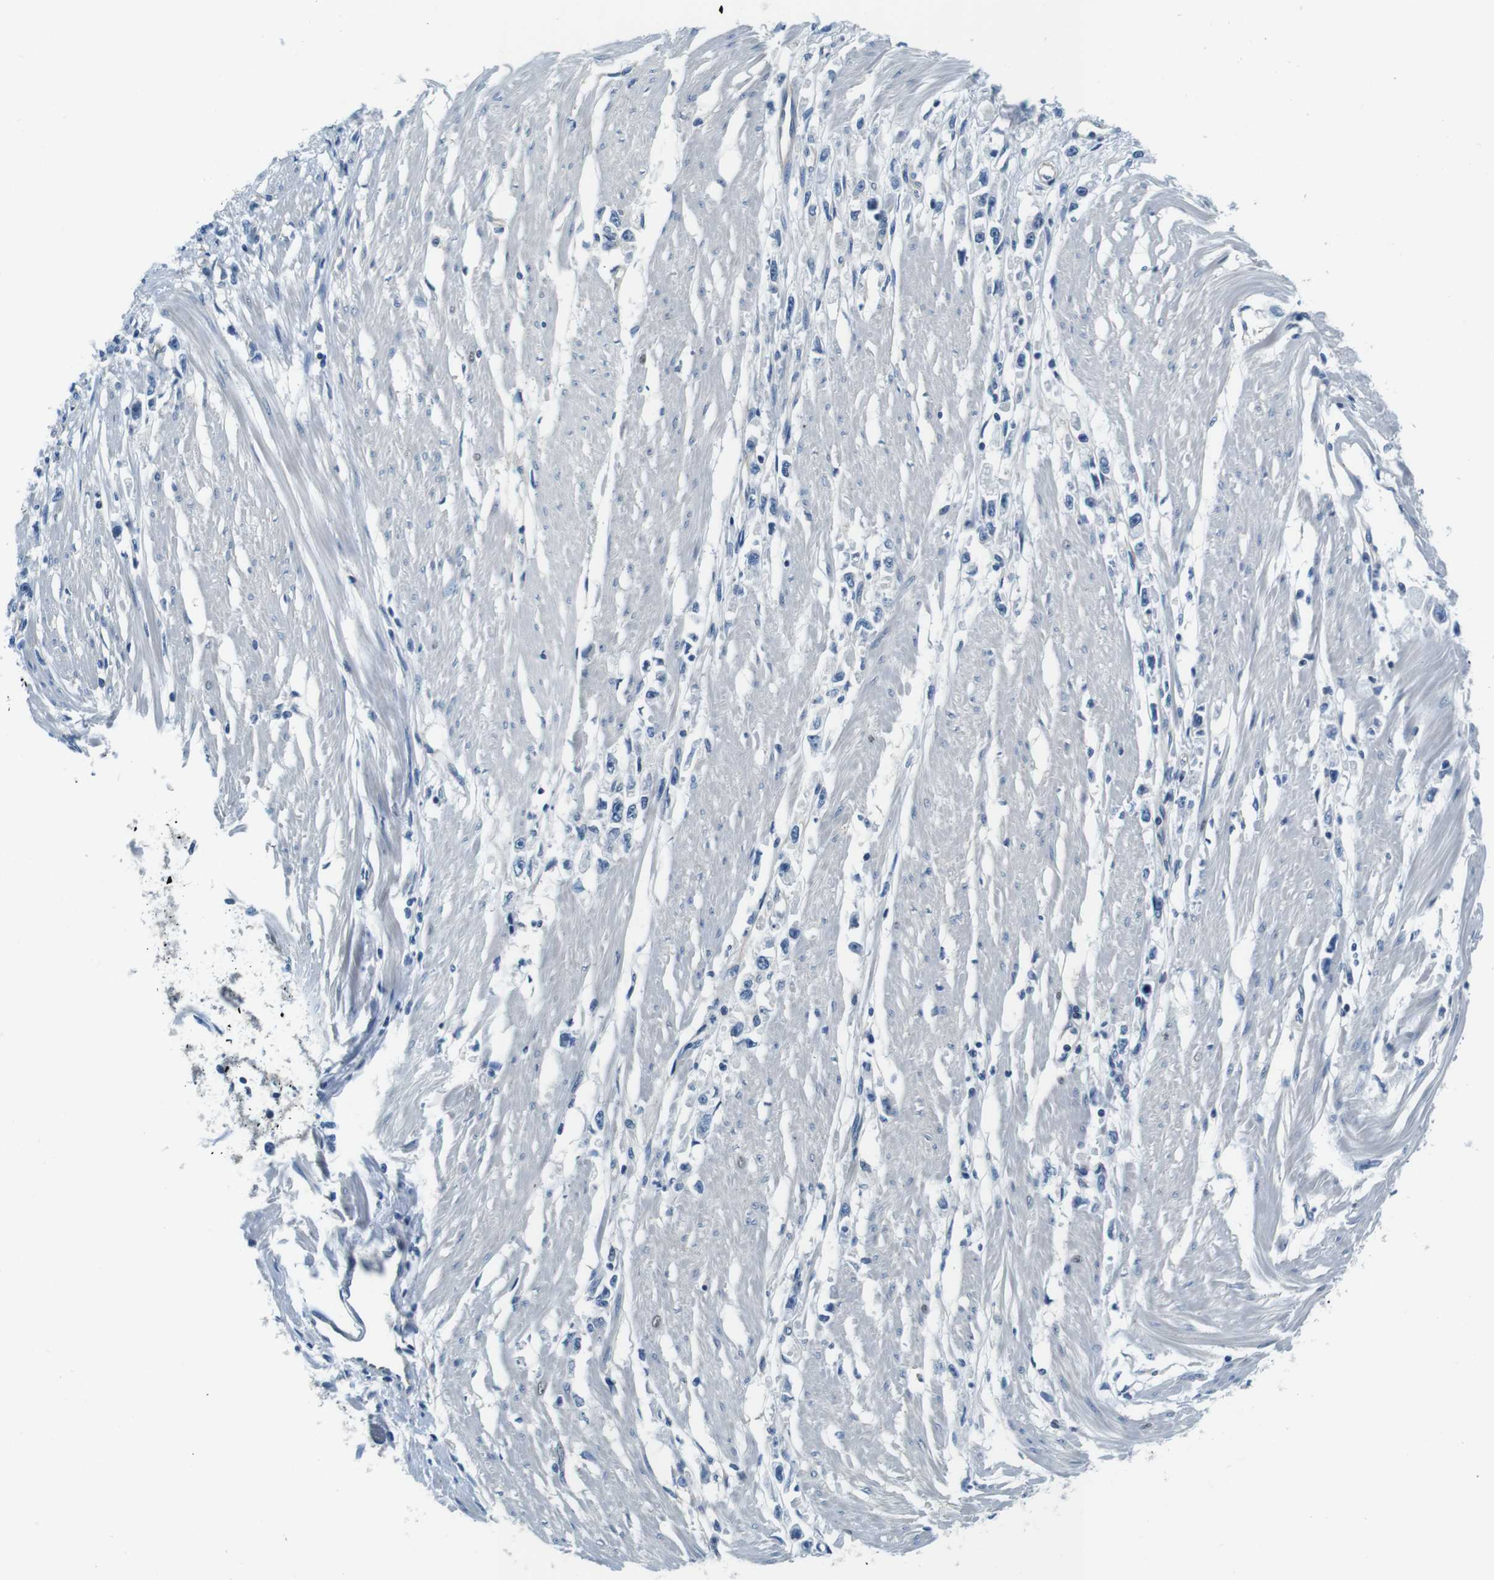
{"staining": {"intensity": "negative", "quantity": "none", "location": "none"}, "tissue": "stomach cancer", "cell_type": "Tumor cells", "image_type": "cancer", "snomed": [{"axis": "morphology", "description": "Adenocarcinoma, NOS"}, {"axis": "topography", "description": "Stomach"}], "caption": "Tumor cells are negative for brown protein staining in stomach cancer (adenocarcinoma).", "gene": "KCNJ5", "patient": {"sex": "female", "age": 59}}